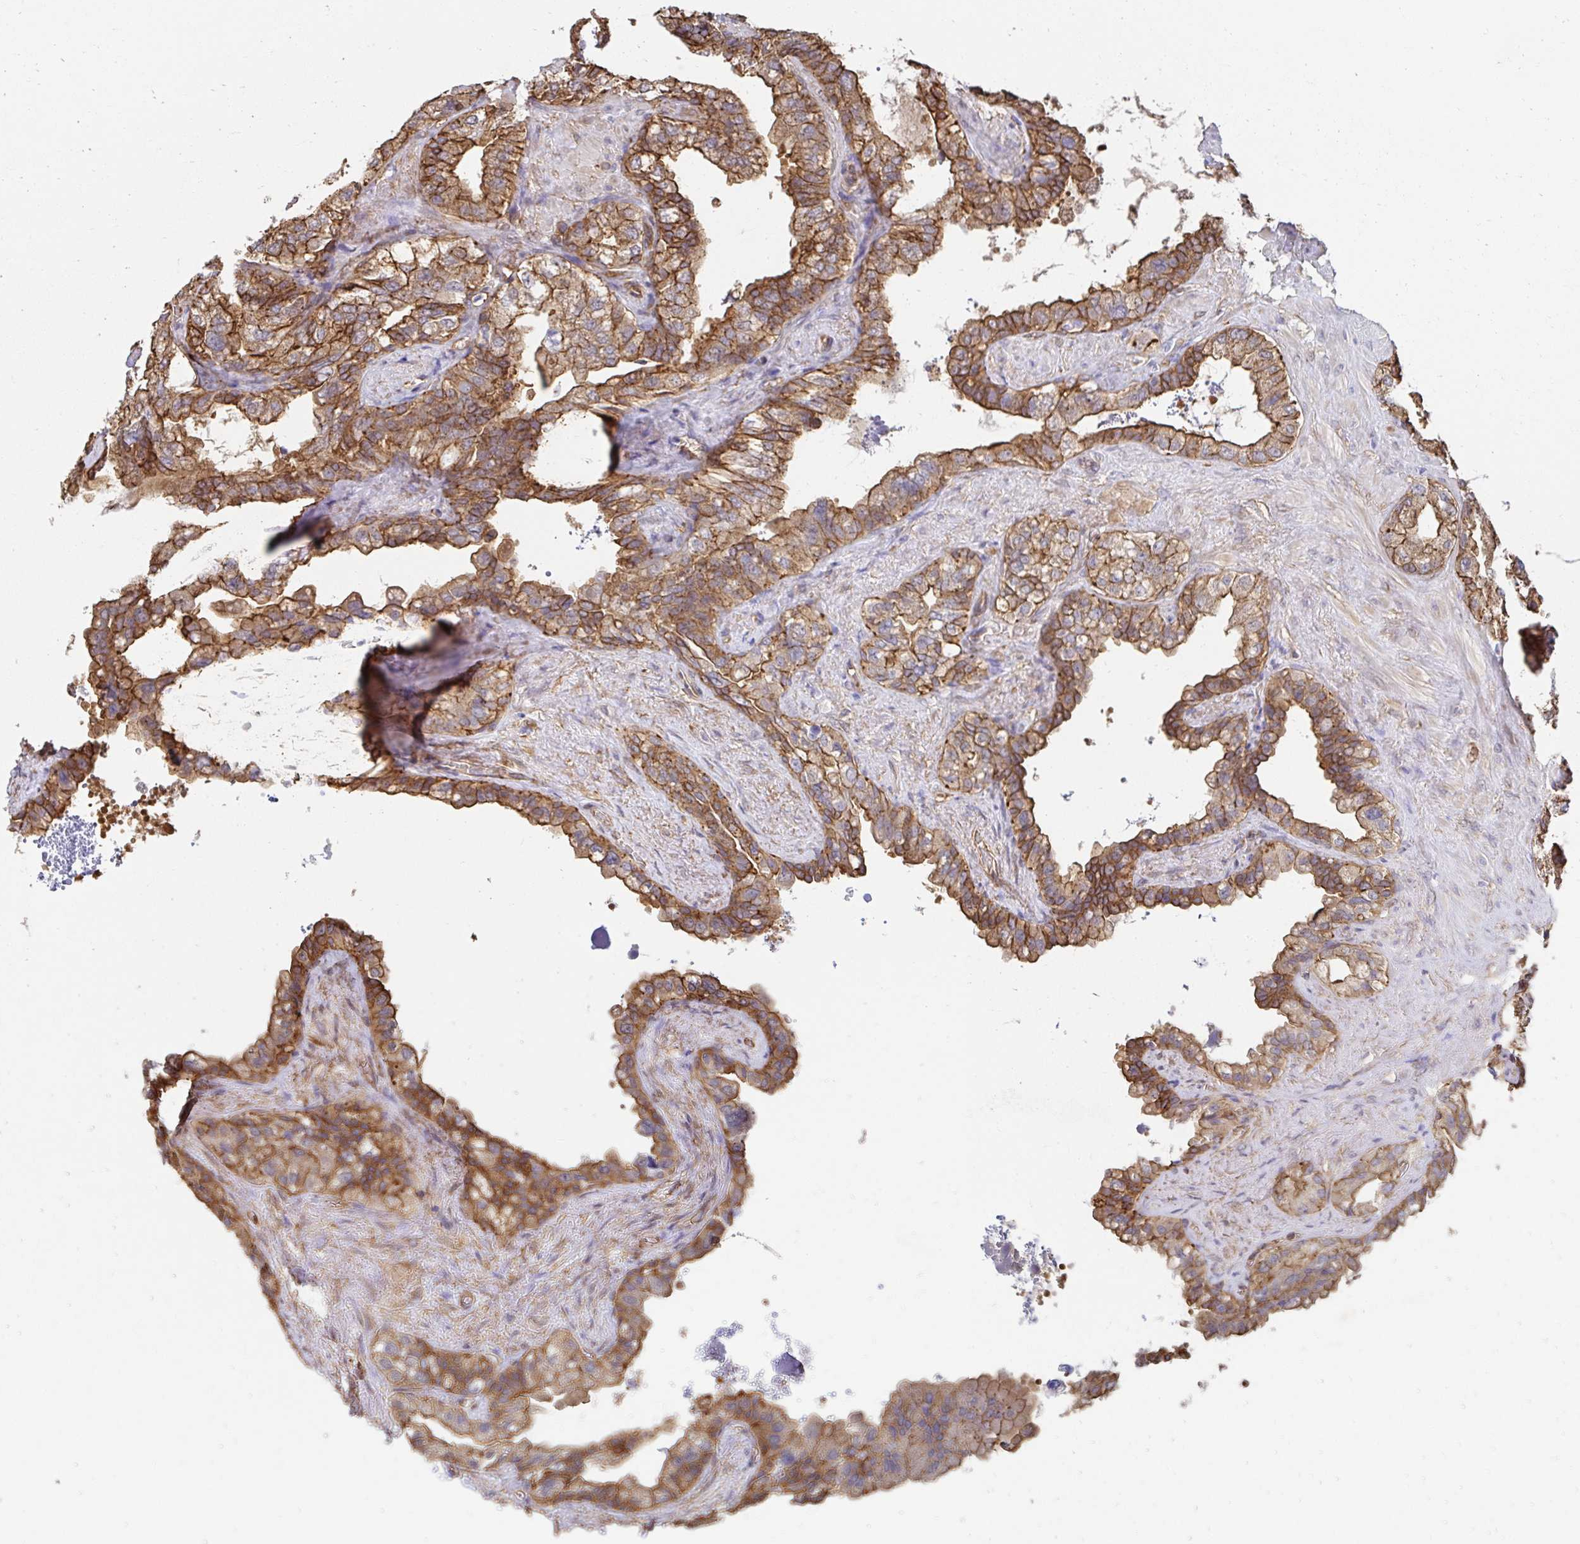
{"staining": {"intensity": "moderate", "quantity": ">75%", "location": "cytoplasmic/membranous"}, "tissue": "seminal vesicle", "cell_type": "Glandular cells", "image_type": "normal", "snomed": [{"axis": "morphology", "description": "Normal tissue, NOS"}, {"axis": "topography", "description": "Seminal veicle"}, {"axis": "topography", "description": "Peripheral nerve tissue"}], "caption": "Brown immunohistochemical staining in unremarkable human seminal vesicle exhibits moderate cytoplasmic/membranous positivity in approximately >75% of glandular cells. (brown staining indicates protein expression, while blue staining denotes nuclei).", "gene": "CTTN", "patient": {"sex": "male", "age": 76}}